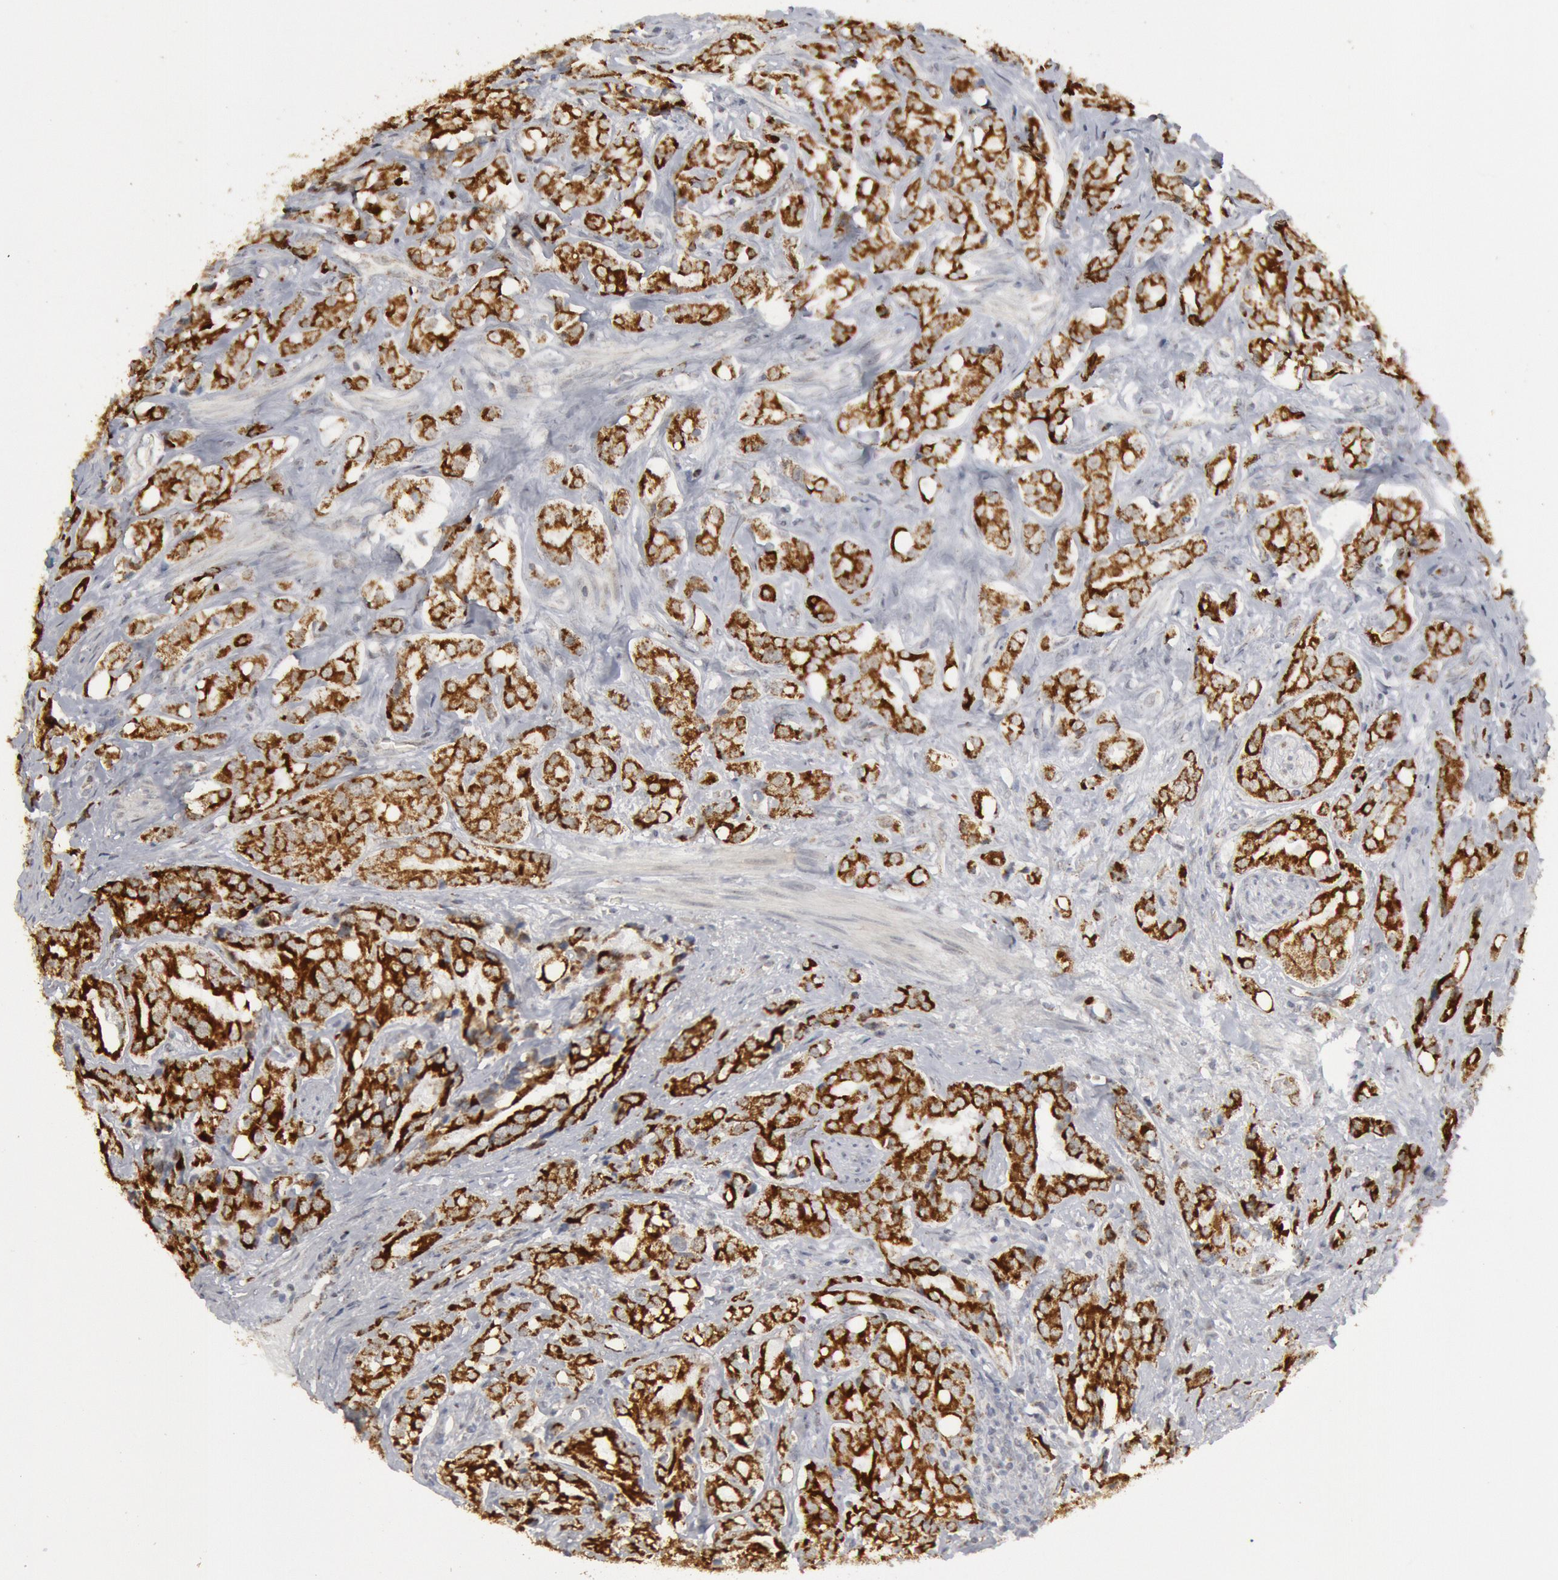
{"staining": {"intensity": "strong", "quantity": ">75%", "location": "cytoplasmic/membranous"}, "tissue": "prostate cancer", "cell_type": "Tumor cells", "image_type": "cancer", "snomed": [{"axis": "morphology", "description": "Adenocarcinoma, High grade"}, {"axis": "topography", "description": "Prostate"}], "caption": "High-power microscopy captured an immunohistochemistry histopathology image of prostate high-grade adenocarcinoma, revealing strong cytoplasmic/membranous staining in about >75% of tumor cells.", "gene": "CASP9", "patient": {"sex": "male", "age": 68}}